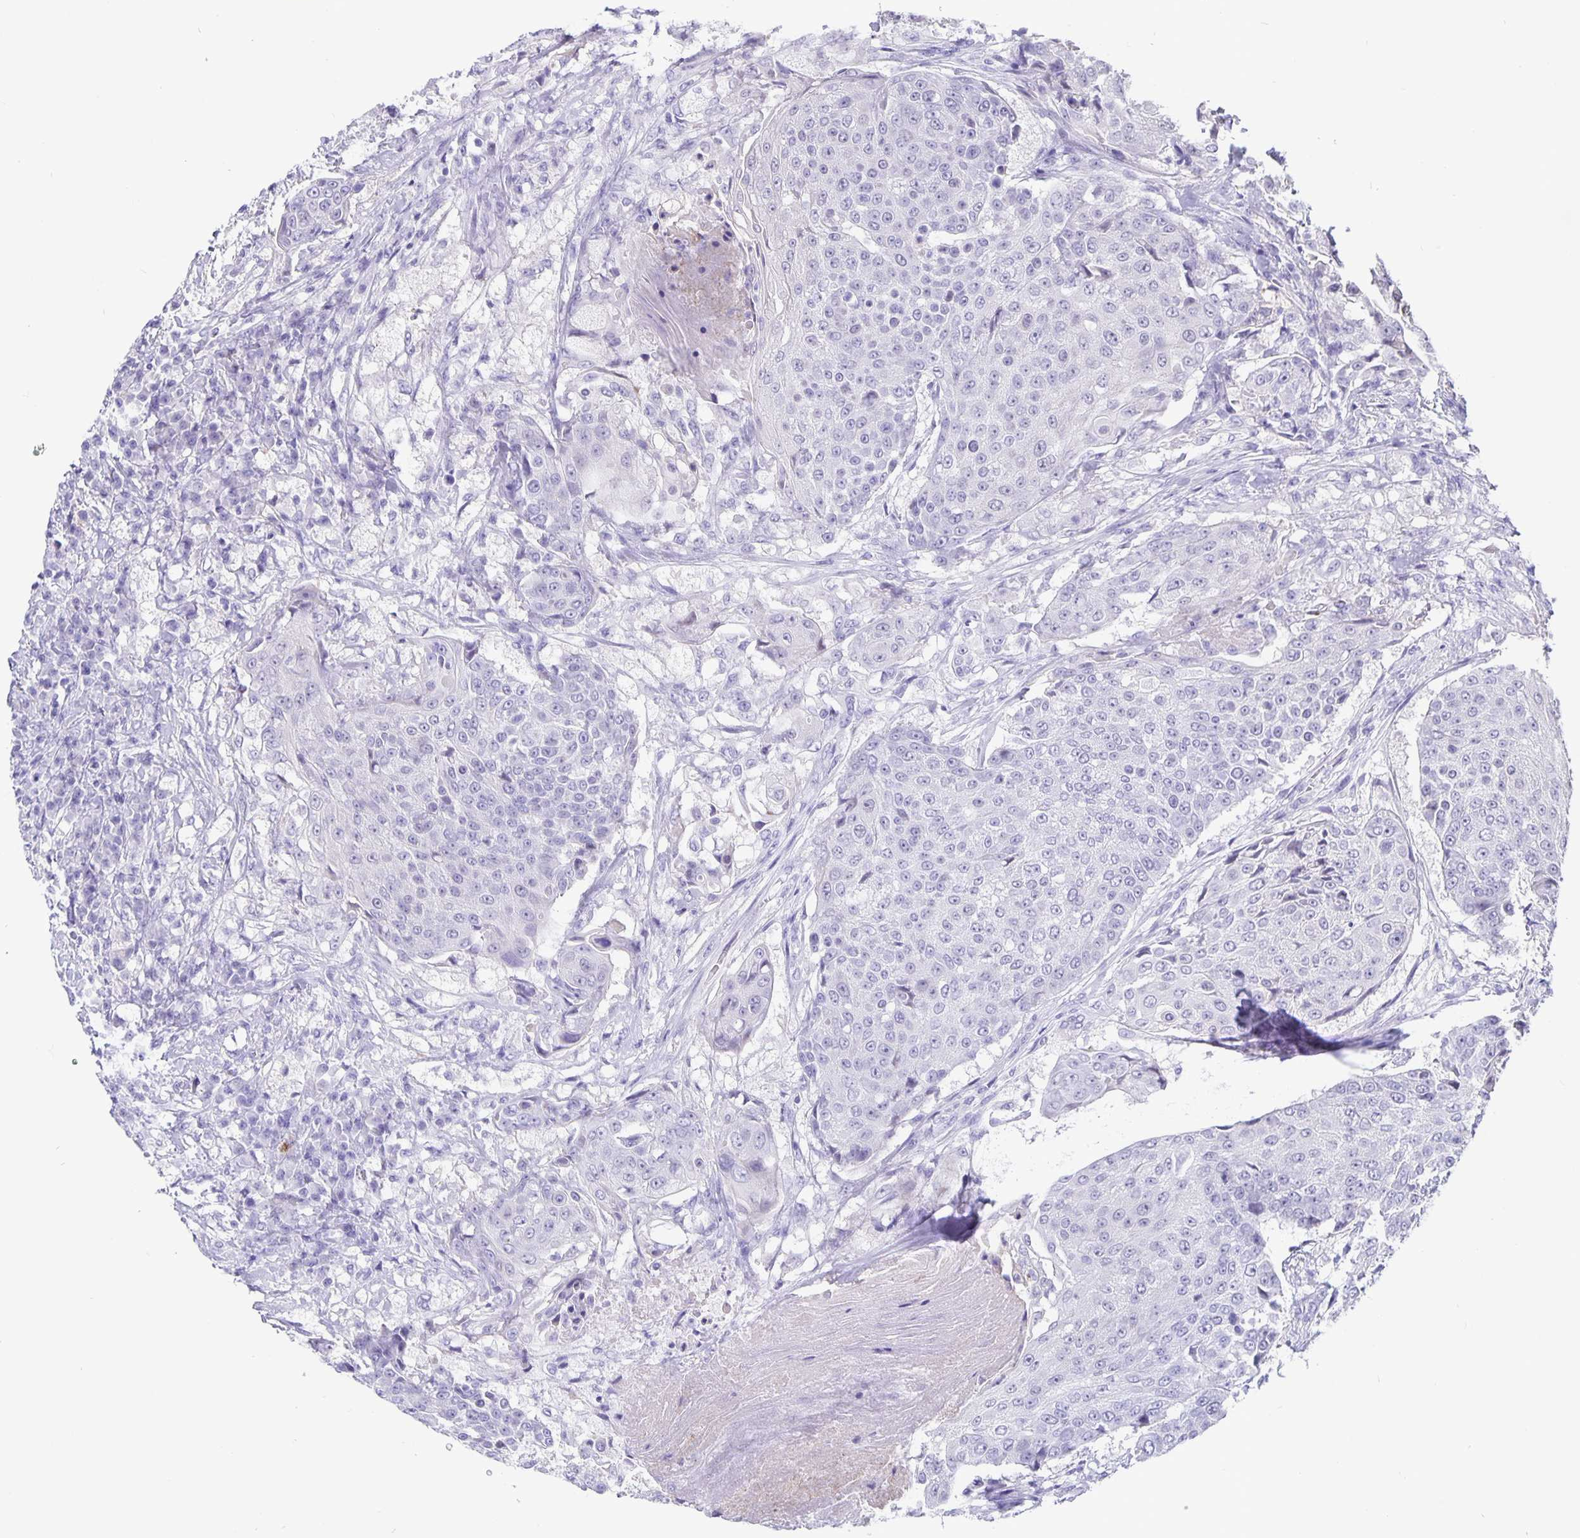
{"staining": {"intensity": "negative", "quantity": "none", "location": "none"}, "tissue": "urothelial cancer", "cell_type": "Tumor cells", "image_type": "cancer", "snomed": [{"axis": "morphology", "description": "Urothelial carcinoma, High grade"}, {"axis": "topography", "description": "Urinary bladder"}], "caption": "Human urothelial carcinoma (high-grade) stained for a protein using immunohistochemistry (IHC) demonstrates no staining in tumor cells.", "gene": "ERMN", "patient": {"sex": "female", "age": 63}}